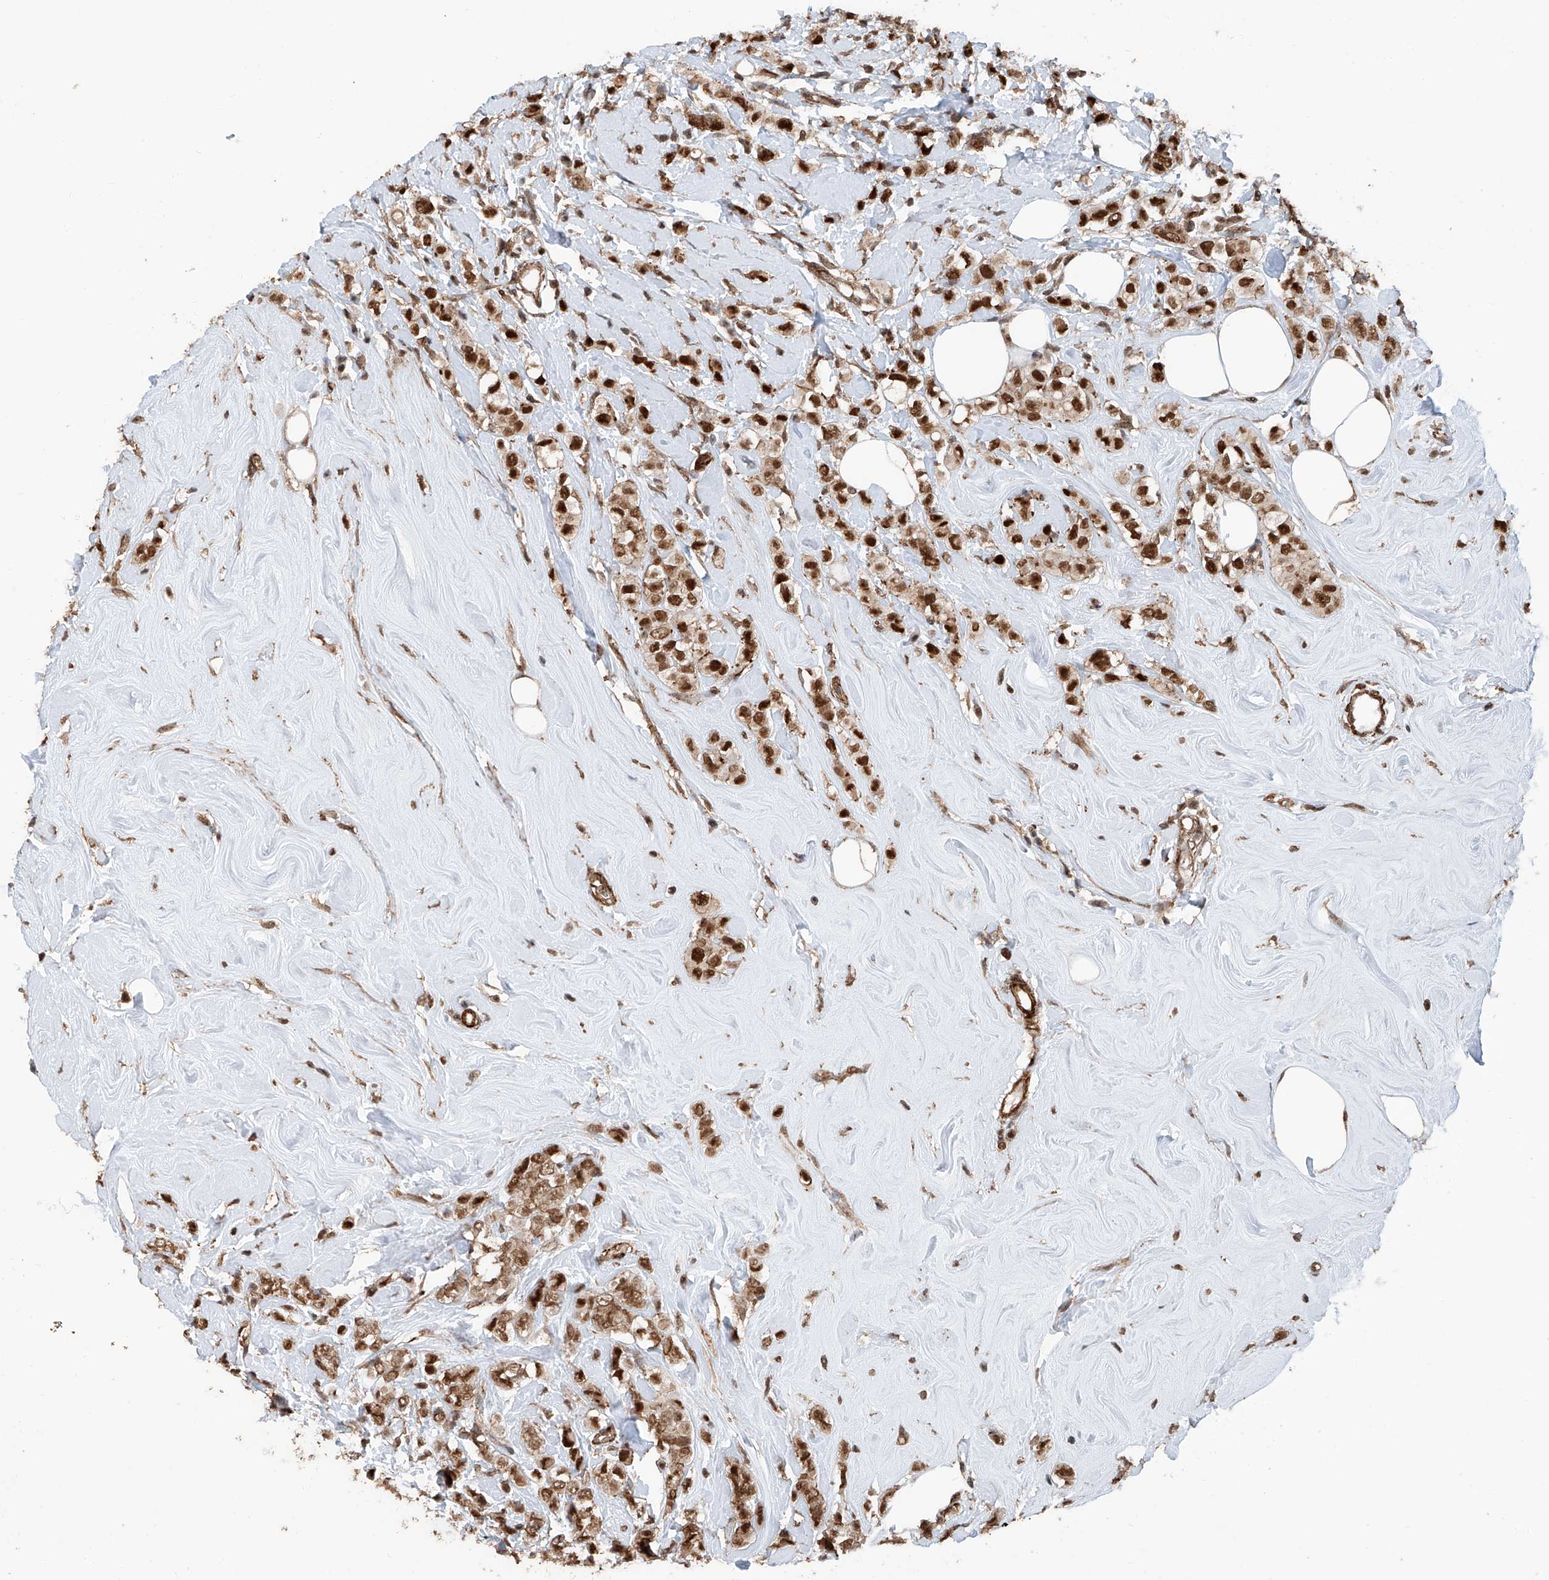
{"staining": {"intensity": "moderate", "quantity": ">75%", "location": "cytoplasmic/membranous,nuclear"}, "tissue": "breast cancer", "cell_type": "Tumor cells", "image_type": "cancer", "snomed": [{"axis": "morphology", "description": "Lobular carcinoma"}, {"axis": "topography", "description": "Breast"}], "caption": "Breast lobular carcinoma was stained to show a protein in brown. There is medium levels of moderate cytoplasmic/membranous and nuclear expression in about >75% of tumor cells.", "gene": "SDE2", "patient": {"sex": "female", "age": 47}}